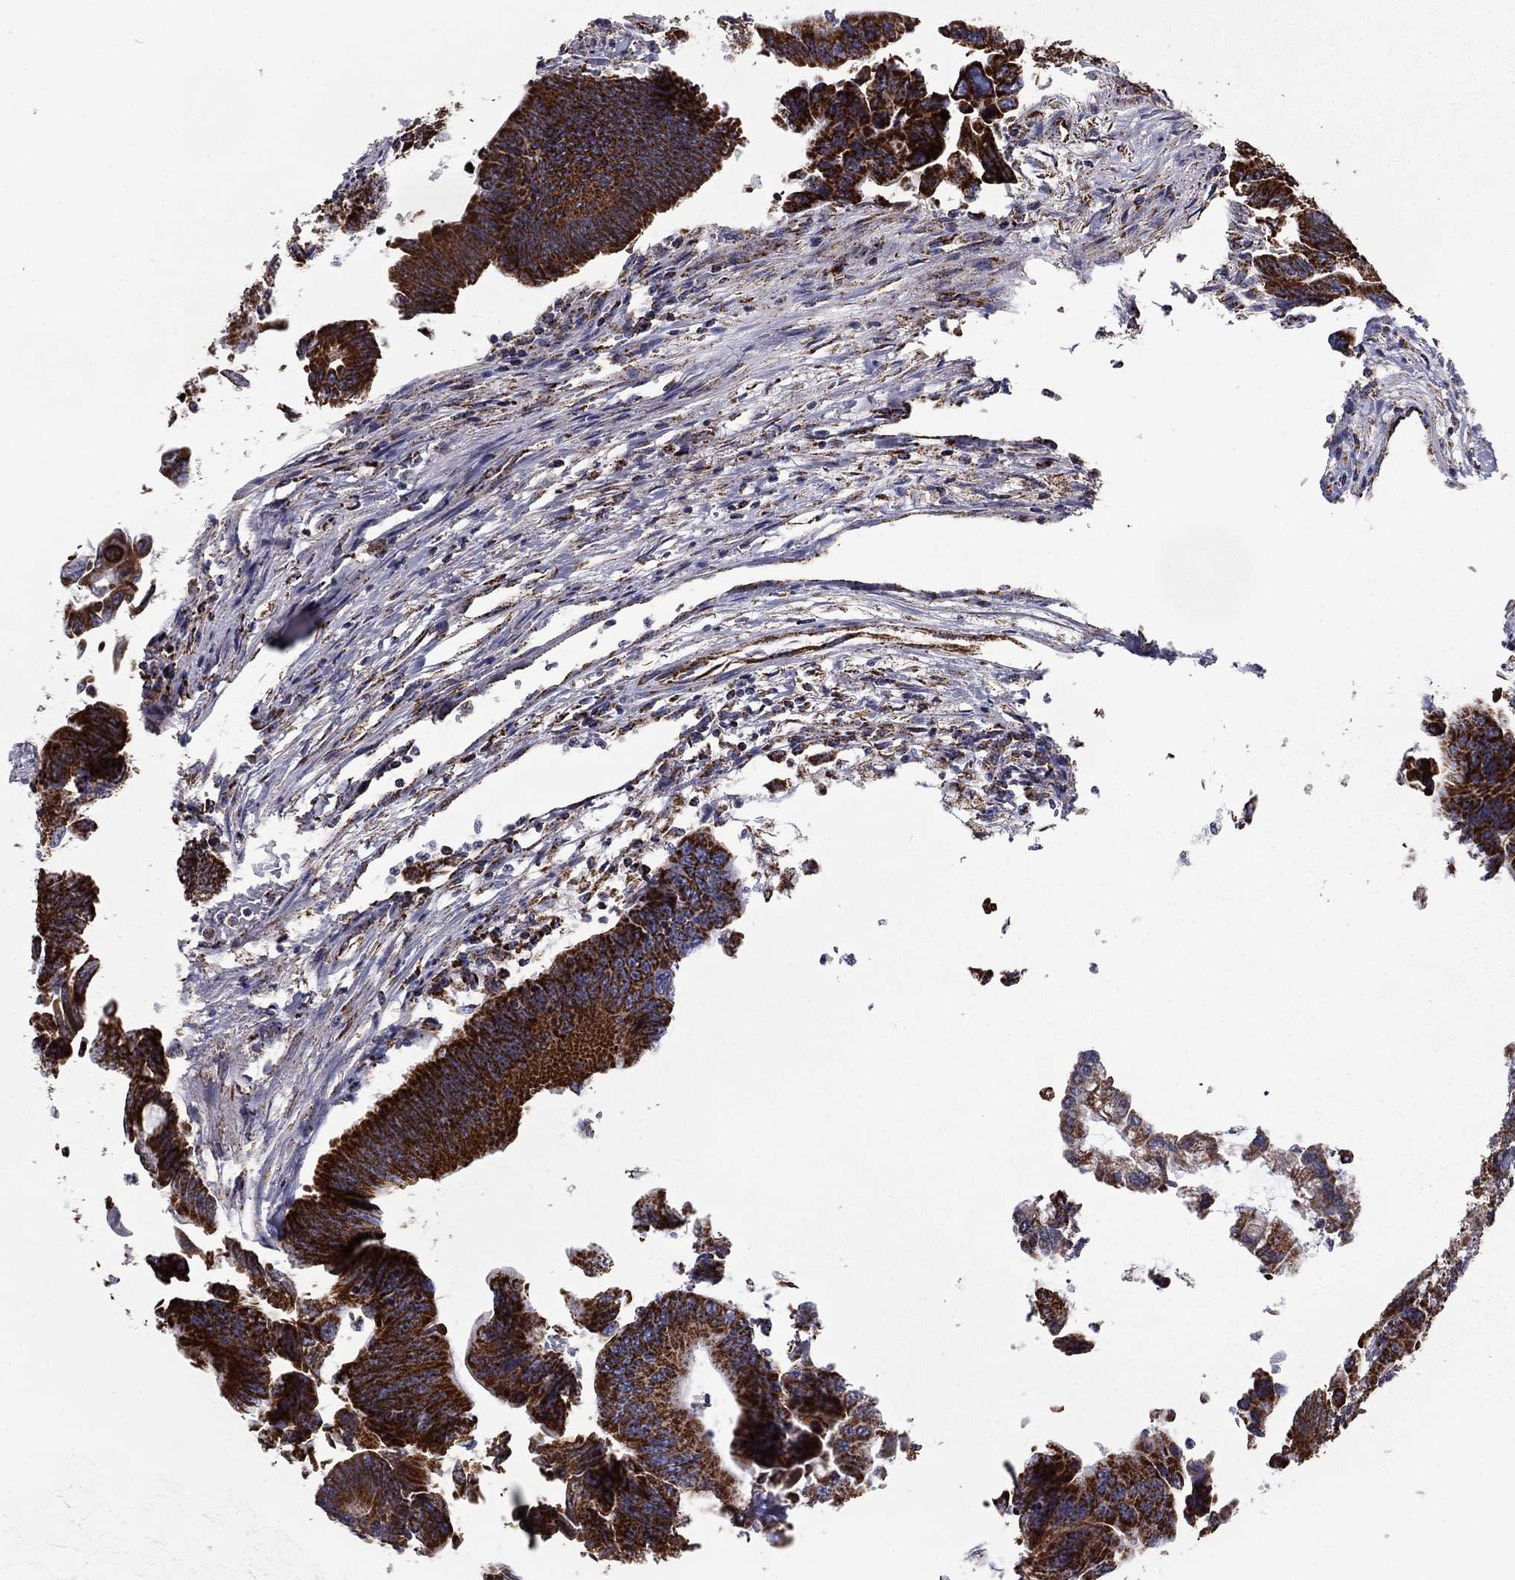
{"staining": {"intensity": "strong", "quantity": ">75%", "location": "cytoplasmic/membranous"}, "tissue": "colorectal cancer", "cell_type": "Tumor cells", "image_type": "cancer", "snomed": [{"axis": "morphology", "description": "Adenocarcinoma, NOS"}, {"axis": "topography", "description": "Colon"}], "caption": "Immunohistochemical staining of human colorectal cancer (adenocarcinoma) displays strong cytoplasmic/membranous protein expression in about >75% of tumor cells.", "gene": "NDUFV1", "patient": {"sex": "female", "age": 90}}